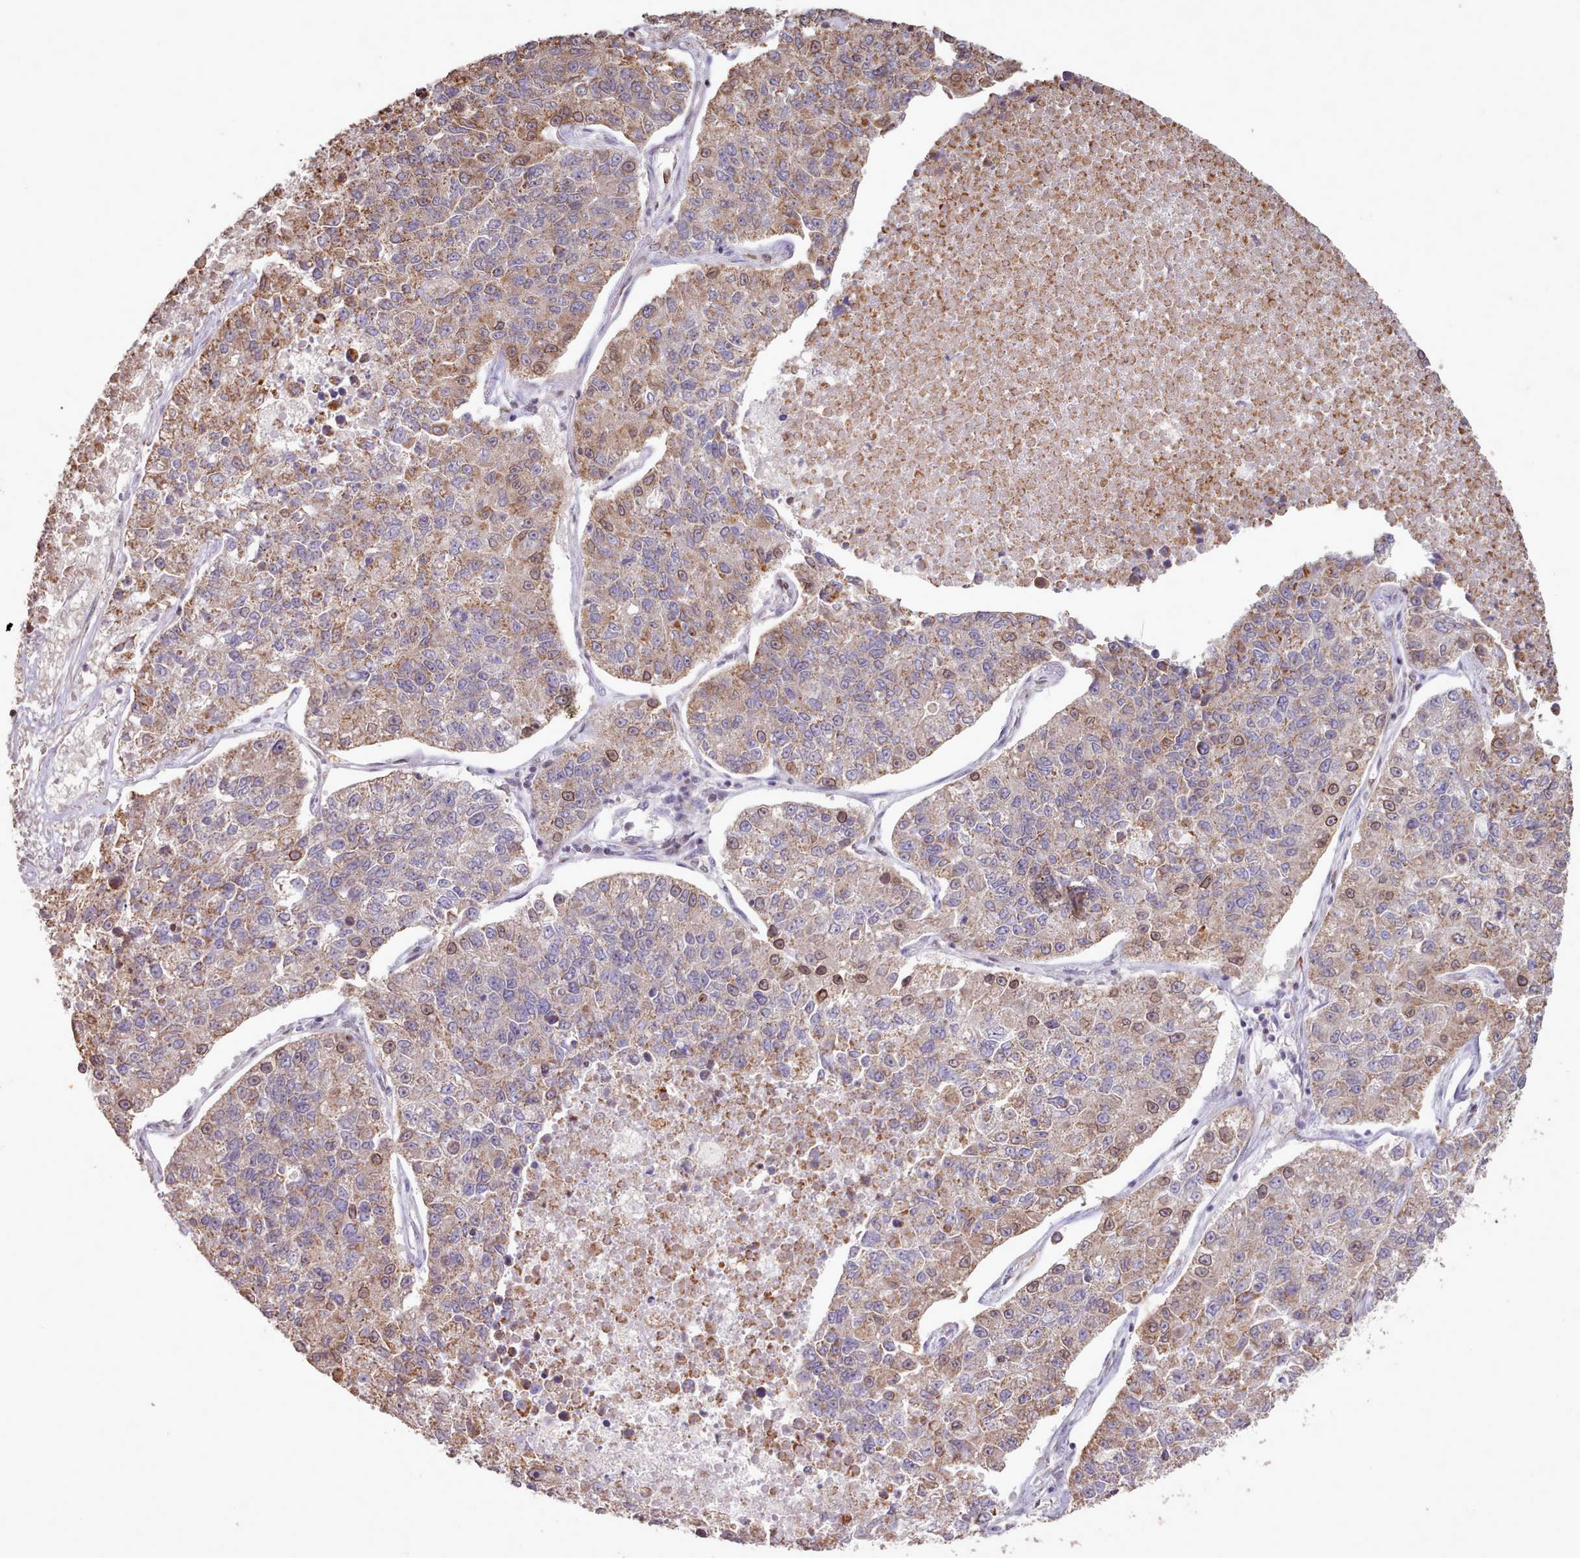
{"staining": {"intensity": "moderate", "quantity": "25%-75%", "location": "cytoplasmic/membranous,nuclear"}, "tissue": "lung cancer", "cell_type": "Tumor cells", "image_type": "cancer", "snomed": [{"axis": "morphology", "description": "Adenocarcinoma, NOS"}, {"axis": "topography", "description": "Lung"}], "caption": "A high-resolution photomicrograph shows IHC staining of lung cancer (adenocarcinoma), which shows moderate cytoplasmic/membranous and nuclear staining in about 25%-75% of tumor cells.", "gene": "TOR1AIP1", "patient": {"sex": "male", "age": 49}}